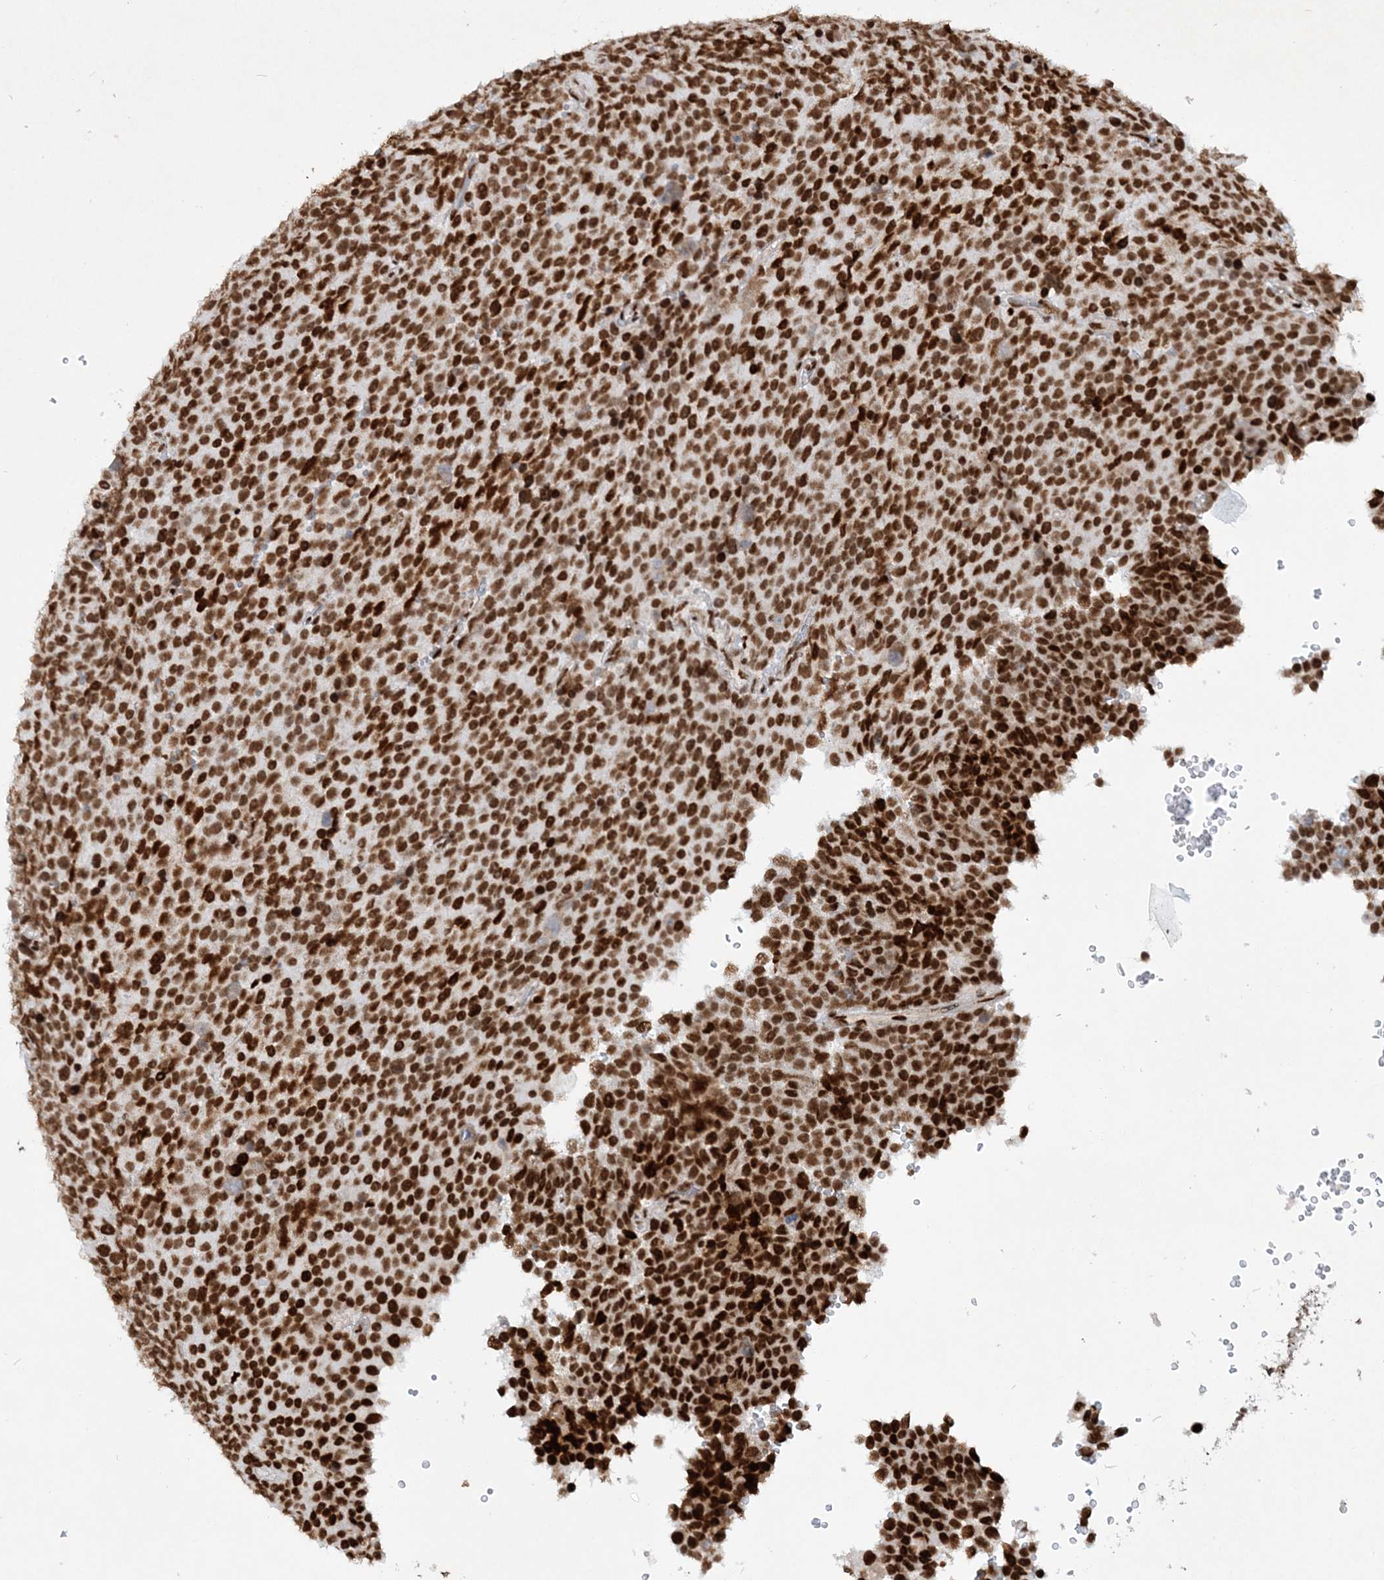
{"staining": {"intensity": "strong", "quantity": ">75%", "location": "nuclear"}, "tissue": "testis cancer", "cell_type": "Tumor cells", "image_type": "cancer", "snomed": [{"axis": "morphology", "description": "Seminoma, NOS"}, {"axis": "topography", "description": "Testis"}], "caption": "Testis cancer (seminoma) stained with DAB (3,3'-diaminobenzidine) IHC demonstrates high levels of strong nuclear positivity in about >75% of tumor cells. (Brightfield microscopy of DAB IHC at high magnification).", "gene": "DELE1", "patient": {"sex": "male", "age": 71}}